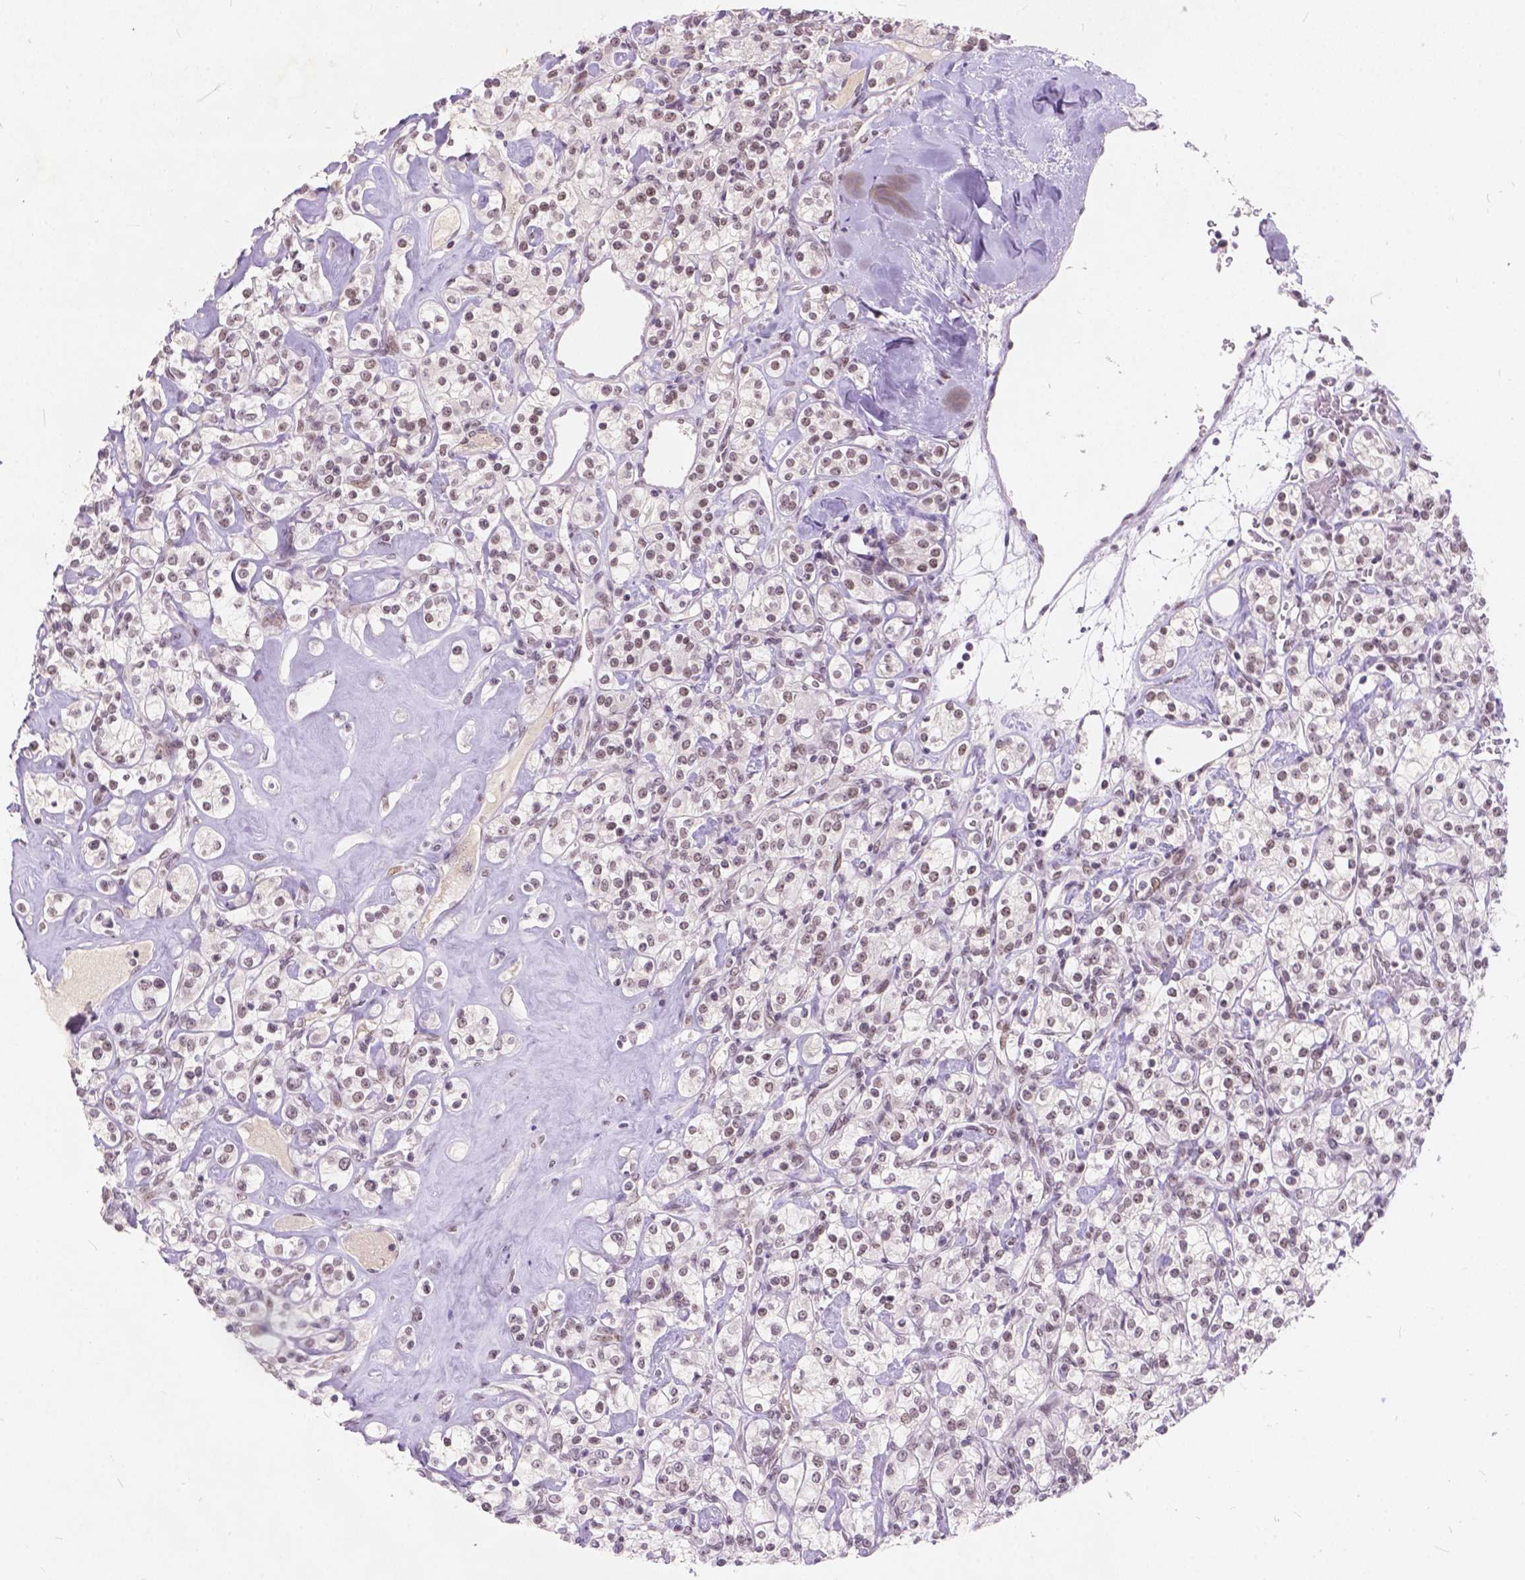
{"staining": {"intensity": "weak", "quantity": ">75%", "location": "nuclear"}, "tissue": "renal cancer", "cell_type": "Tumor cells", "image_type": "cancer", "snomed": [{"axis": "morphology", "description": "Adenocarcinoma, NOS"}, {"axis": "topography", "description": "Kidney"}], "caption": "Brown immunohistochemical staining in human renal cancer demonstrates weak nuclear positivity in approximately >75% of tumor cells.", "gene": "FAM53A", "patient": {"sex": "male", "age": 77}}